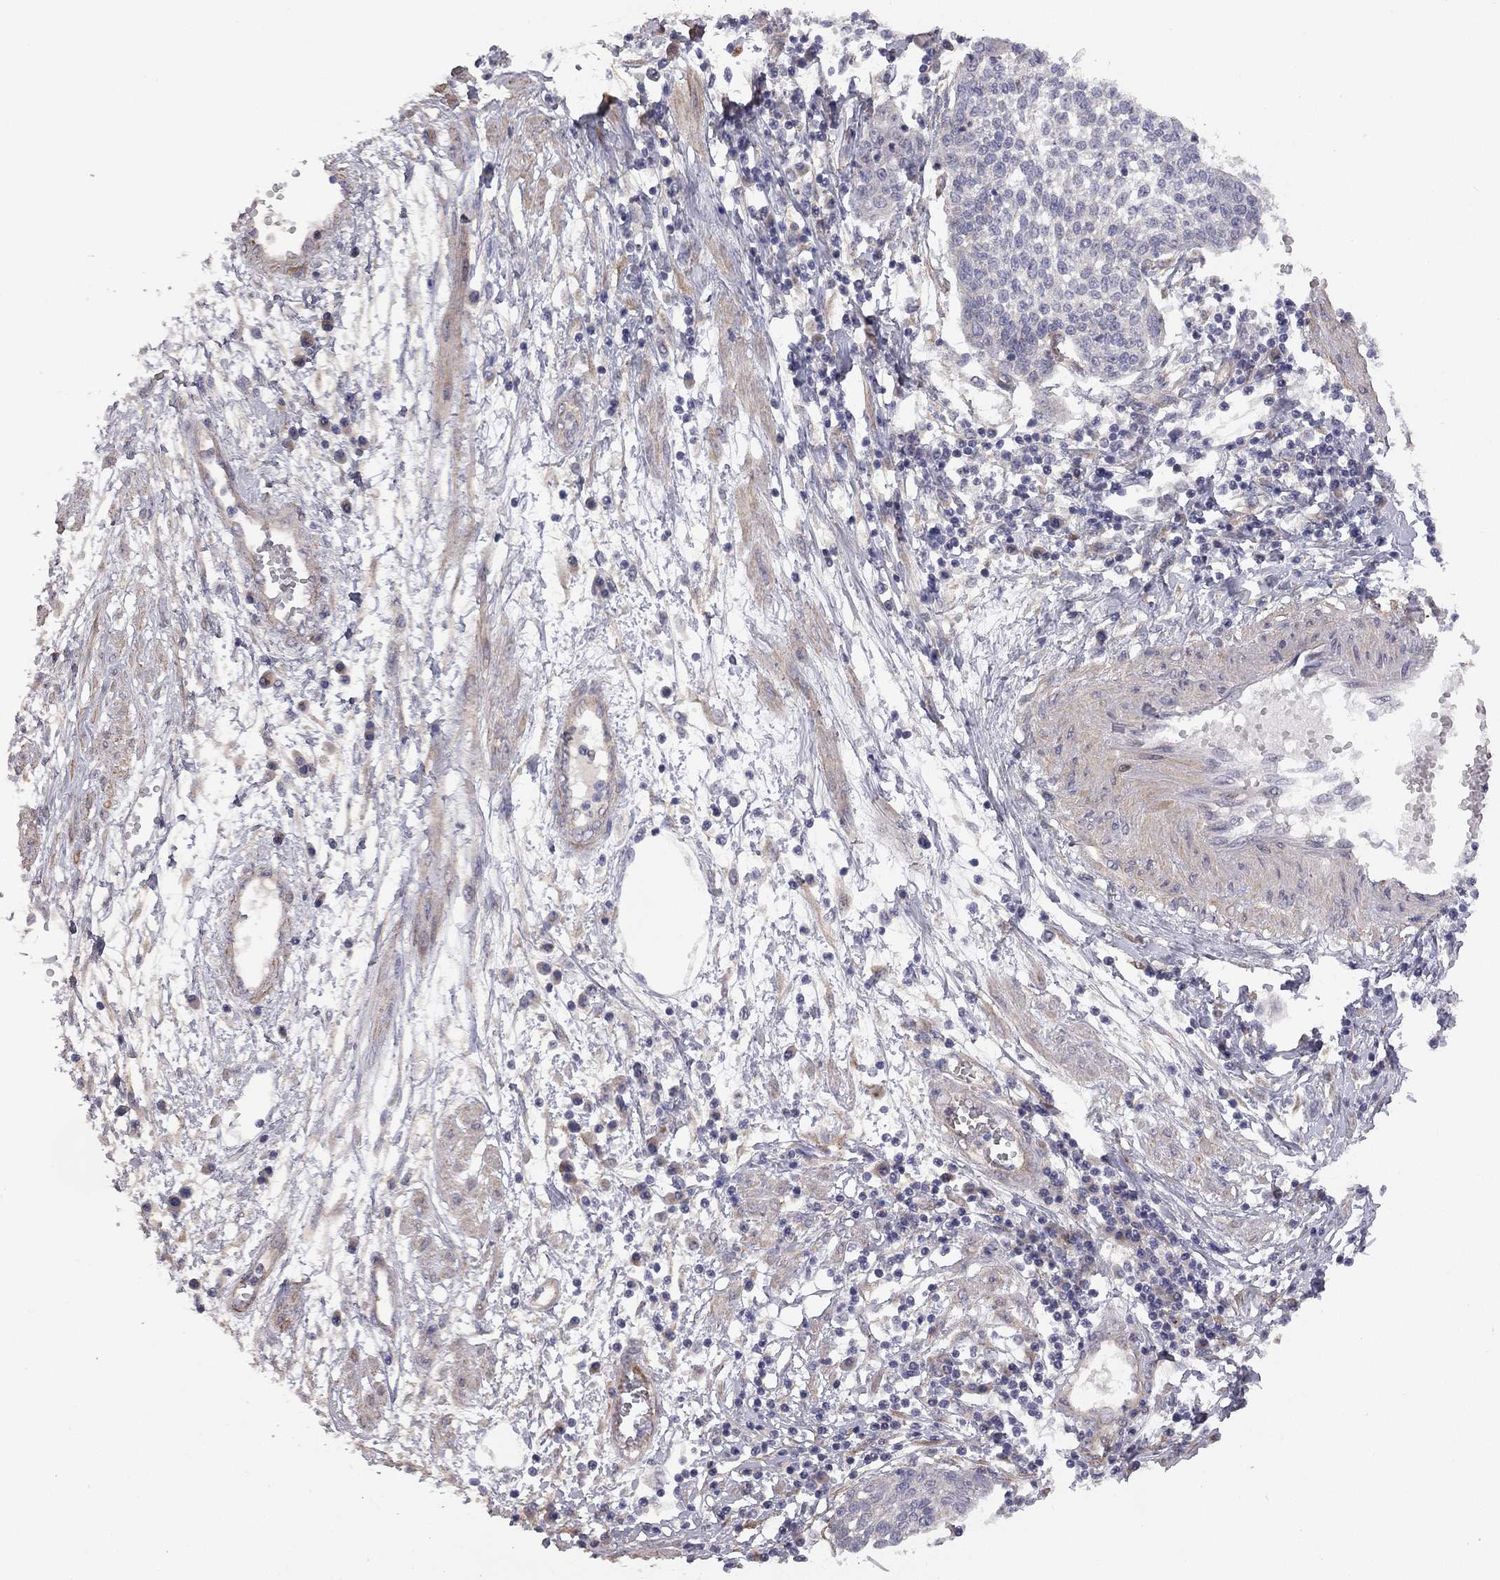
{"staining": {"intensity": "negative", "quantity": "none", "location": "none"}, "tissue": "cervical cancer", "cell_type": "Tumor cells", "image_type": "cancer", "snomed": [{"axis": "morphology", "description": "Squamous cell carcinoma, NOS"}, {"axis": "topography", "description": "Cervix"}], "caption": "There is no significant staining in tumor cells of cervical squamous cell carcinoma.", "gene": "EXOC3L2", "patient": {"sex": "female", "age": 34}}